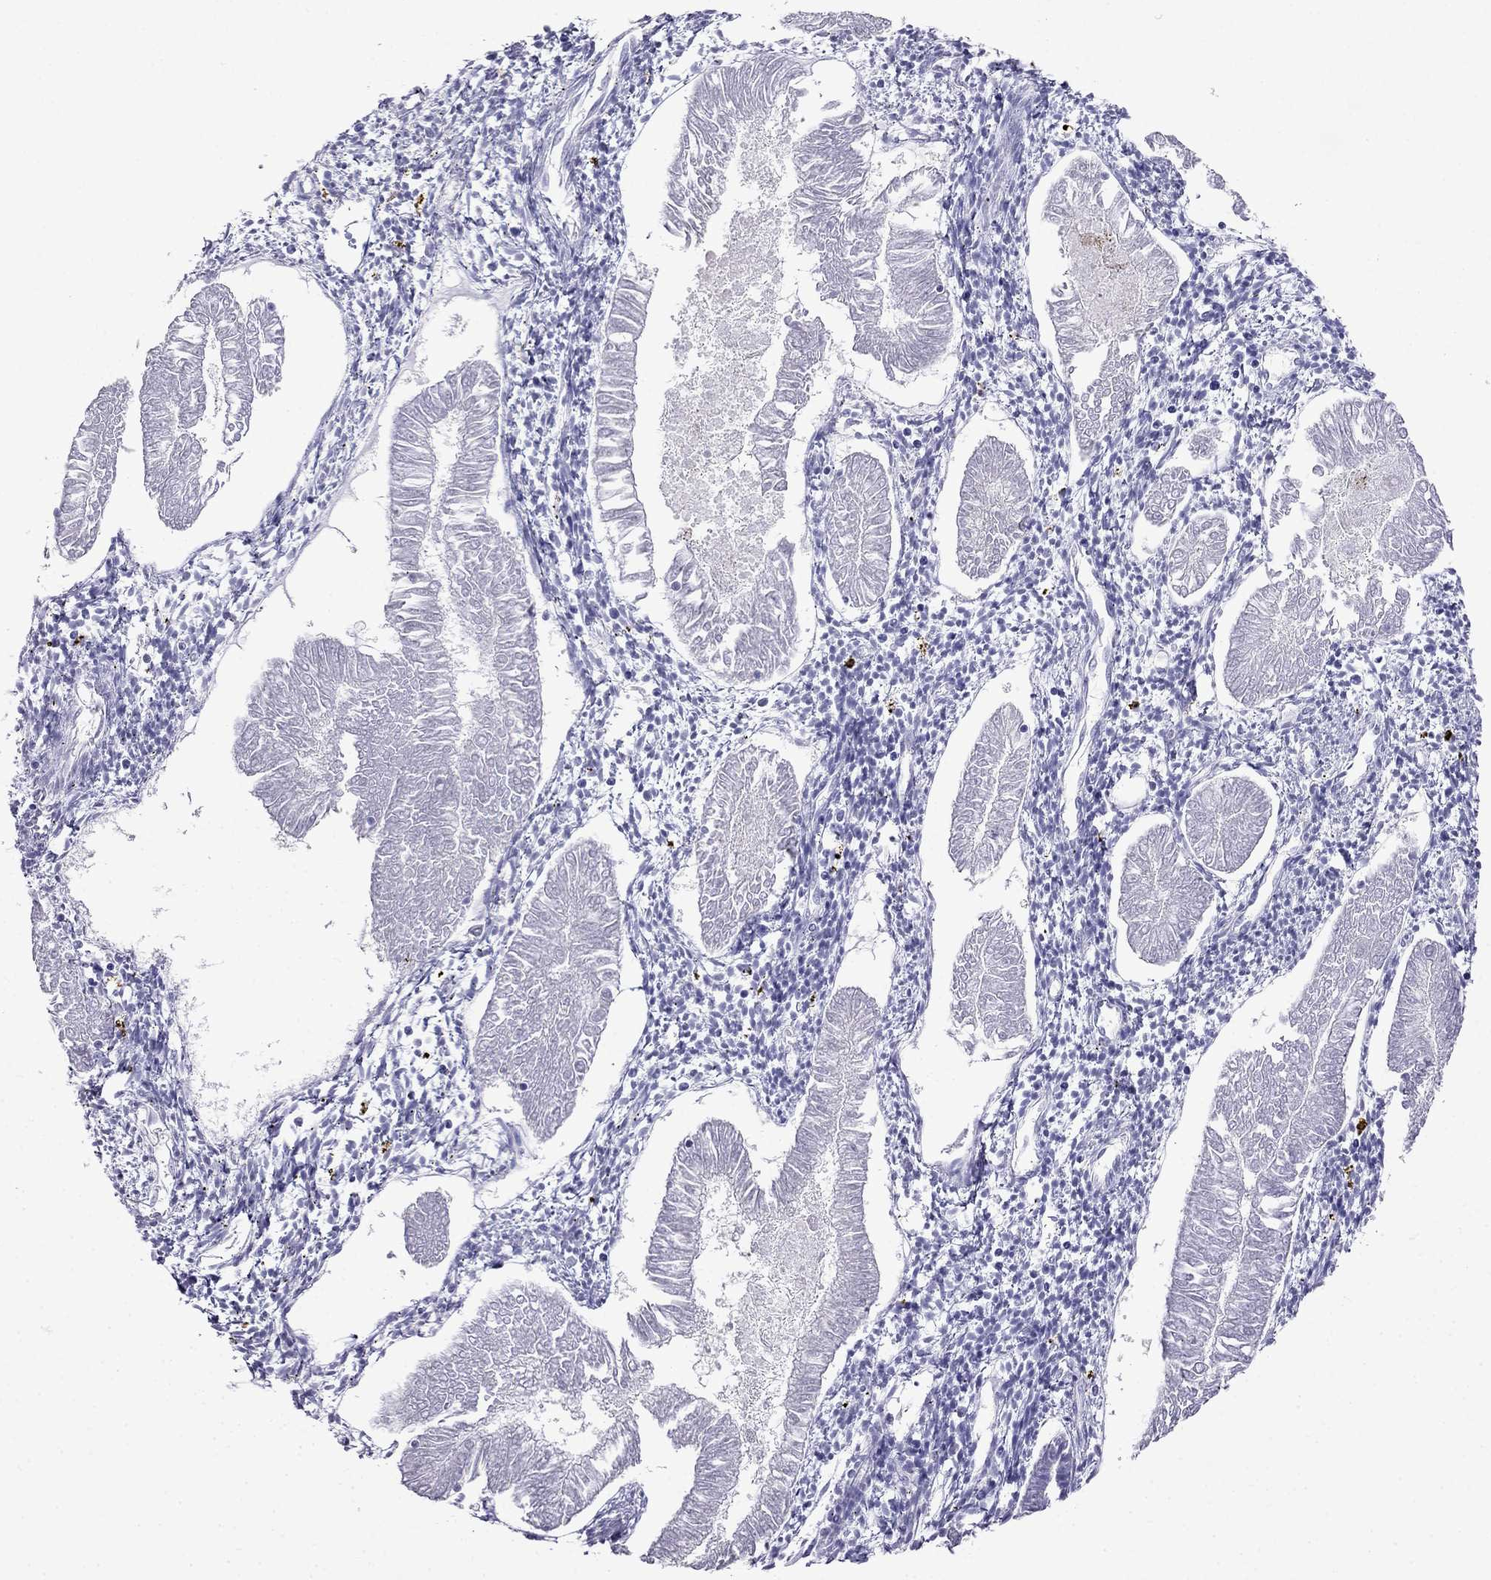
{"staining": {"intensity": "negative", "quantity": "none", "location": "none"}, "tissue": "endometrial cancer", "cell_type": "Tumor cells", "image_type": "cancer", "snomed": [{"axis": "morphology", "description": "Adenocarcinoma, NOS"}, {"axis": "topography", "description": "Endometrium"}], "caption": "DAB immunohistochemical staining of human endometrial cancer (adenocarcinoma) exhibits no significant positivity in tumor cells. (DAB (3,3'-diaminobenzidine) immunohistochemistry, high magnification).", "gene": "SCNN1D", "patient": {"sex": "female", "age": 53}}